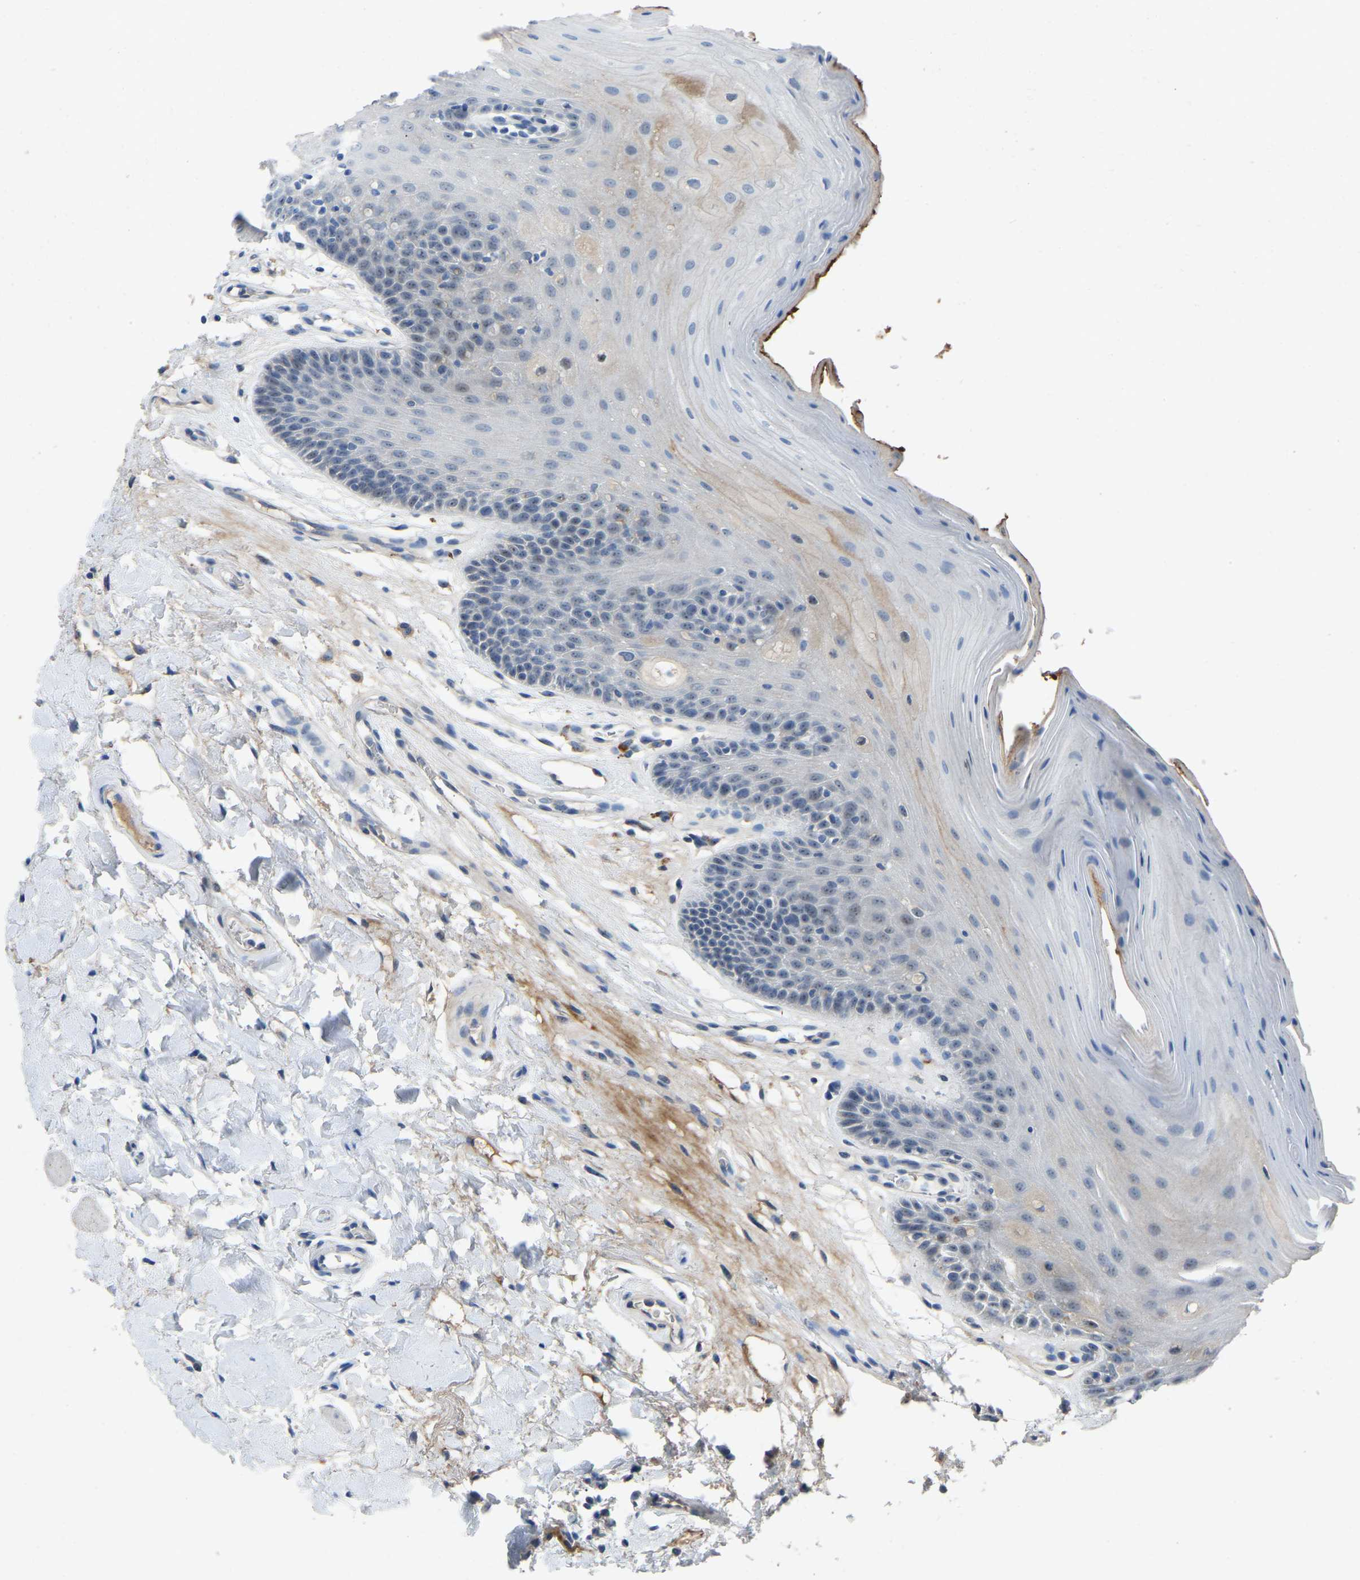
{"staining": {"intensity": "negative", "quantity": "none", "location": "none"}, "tissue": "oral mucosa", "cell_type": "Squamous epithelial cells", "image_type": "normal", "snomed": [{"axis": "morphology", "description": "Normal tissue, NOS"}, {"axis": "morphology", "description": "Squamous cell carcinoma, NOS"}, {"axis": "topography", "description": "Oral tissue"}, {"axis": "topography", "description": "Head-Neck"}], "caption": "Benign oral mucosa was stained to show a protein in brown. There is no significant positivity in squamous epithelial cells.", "gene": "FHIT", "patient": {"sex": "male", "age": 71}}